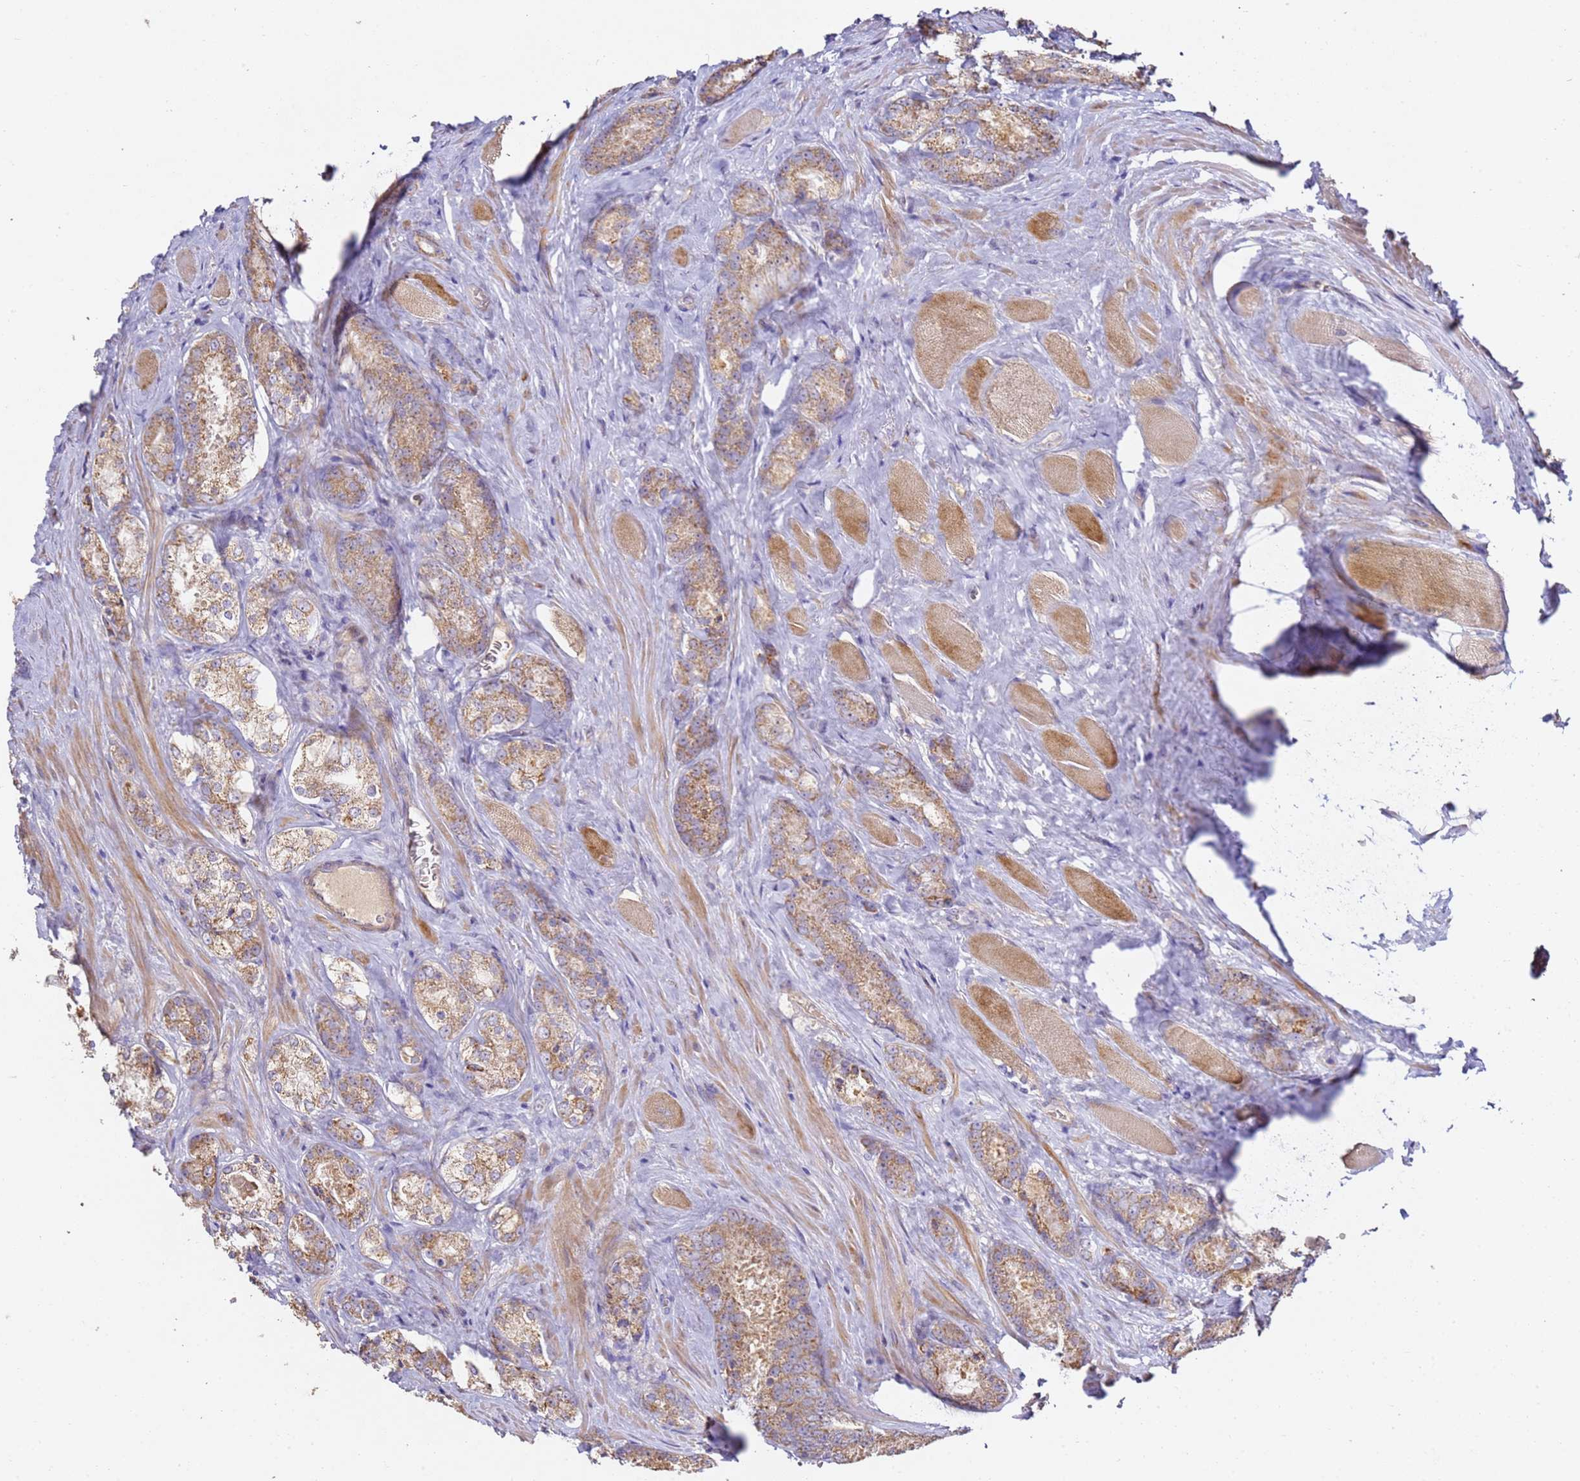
{"staining": {"intensity": "moderate", "quantity": ">75%", "location": "cytoplasmic/membranous"}, "tissue": "prostate cancer", "cell_type": "Tumor cells", "image_type": "cancer", "snomed": [{"axis": "morphology", "description": "Adenocarcinoma, Low grade"}, {"axis": "topography", "description": "Prostate"}], "caption": "Immunohistochemical staining of prostate cancer demonstrates medium levels of moderate cytoplasmic/membranous protein staining in approximately >75% of tumor cells. The staining was performed using DAB to visualize the protein expression in brown, while the nuclei were stained in blue with hematoxylin (Magnification: 20x).", "gene": "OR2B11", "patient": {"sex": "male", "age": 68}}